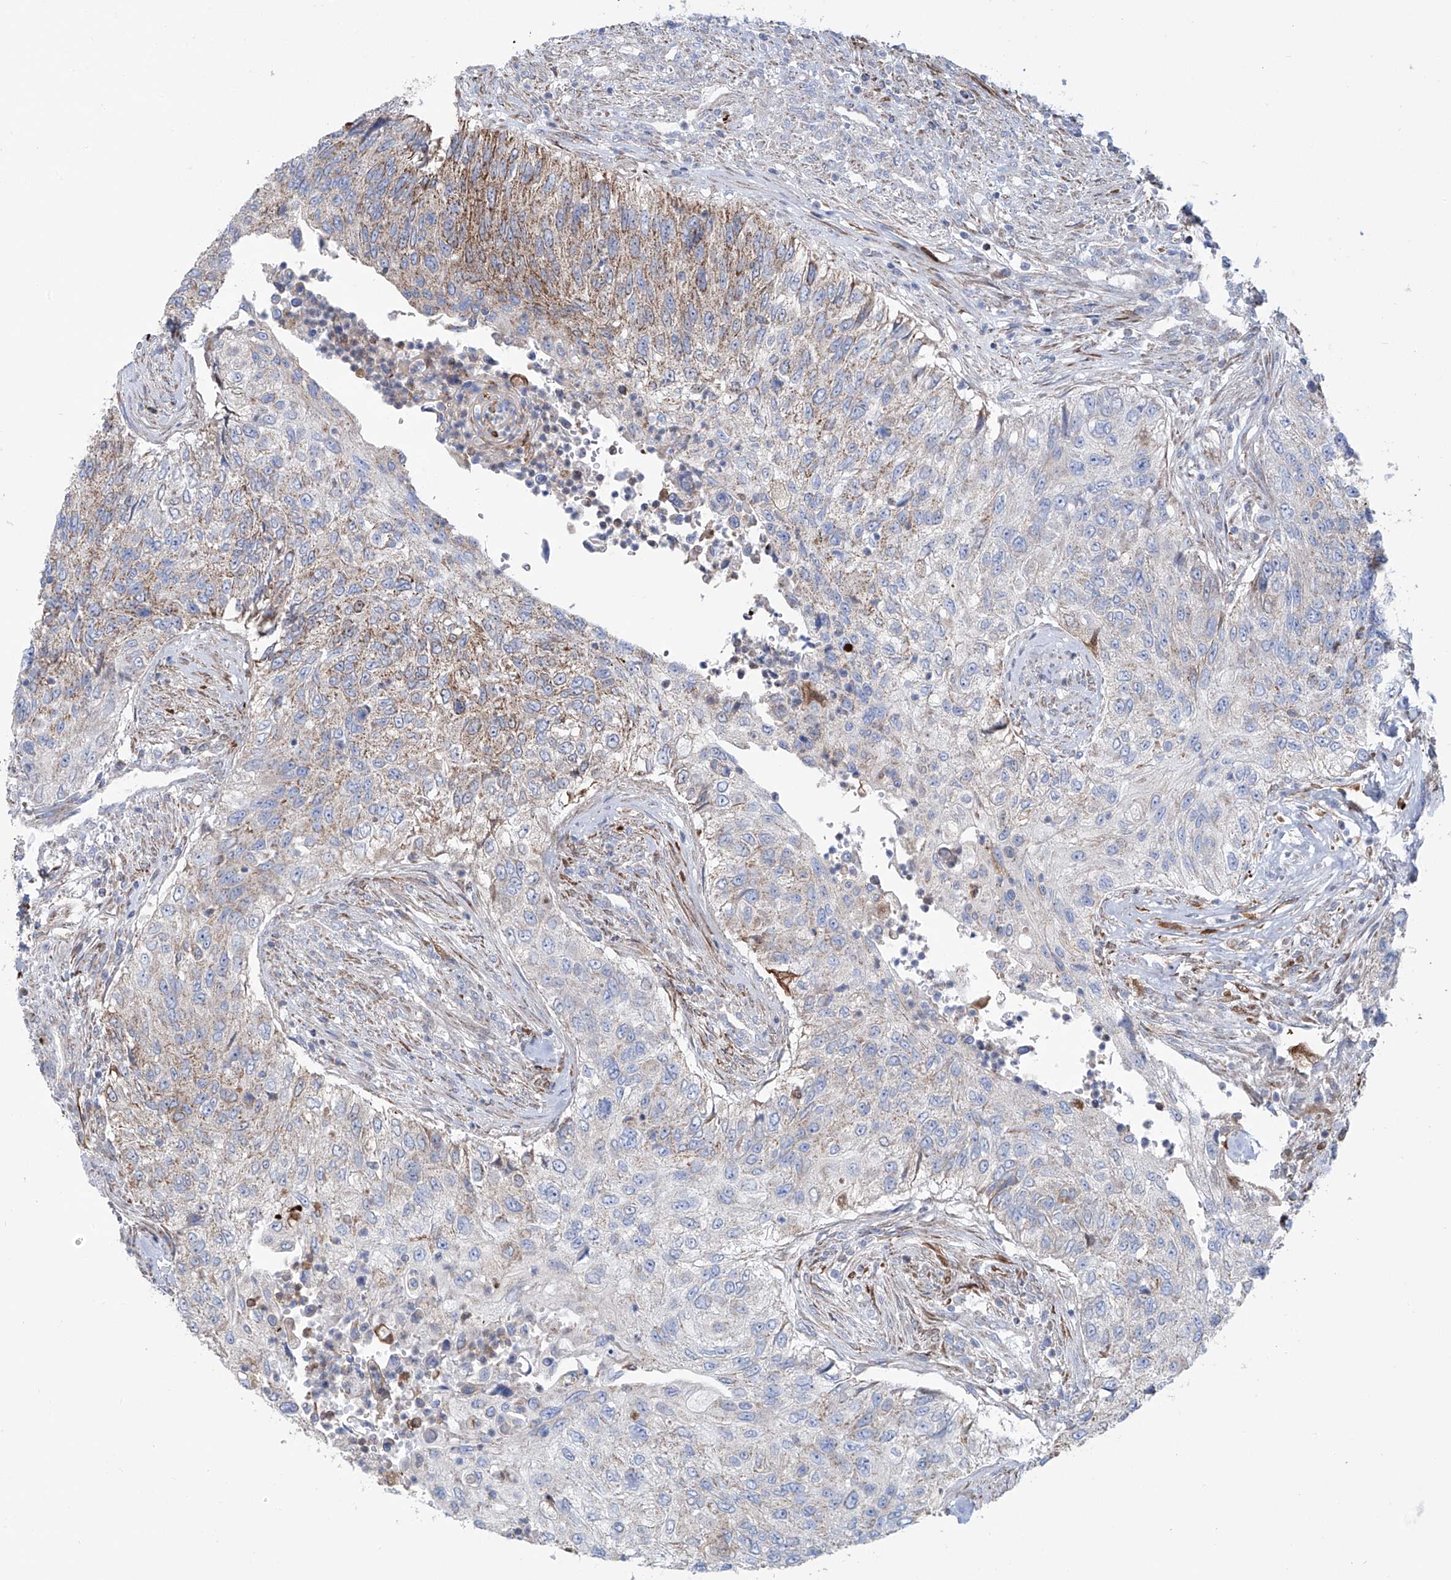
{"staining": {"intensity": "moderate", "quantity": "25%-75%", "location": "cytoplasmic/membranous"}, "tissue": "urothelial cancer", "cell_type": "Tumor cells", "image_type": "cancer", "snomed": [{"axis": "morphology", "description": "Urothelial carcinoma, High grade"}, {"axis": "topography", "description": "Urinary bladder"}], "caption": "The photomicrograph shows immunohistochemical staining of urothelial carcinoma (high-grade). There is moderate cytoplasmic/membranous positivity is identified in approximately 25%-75% of tumor cells. (Stains: DAB in brown, nuclei in blue, Microscopy: brightfield microscopy at high magnification).", "gene": "ALDH6A1", "patient": {"sex": "female", "age": 60}}